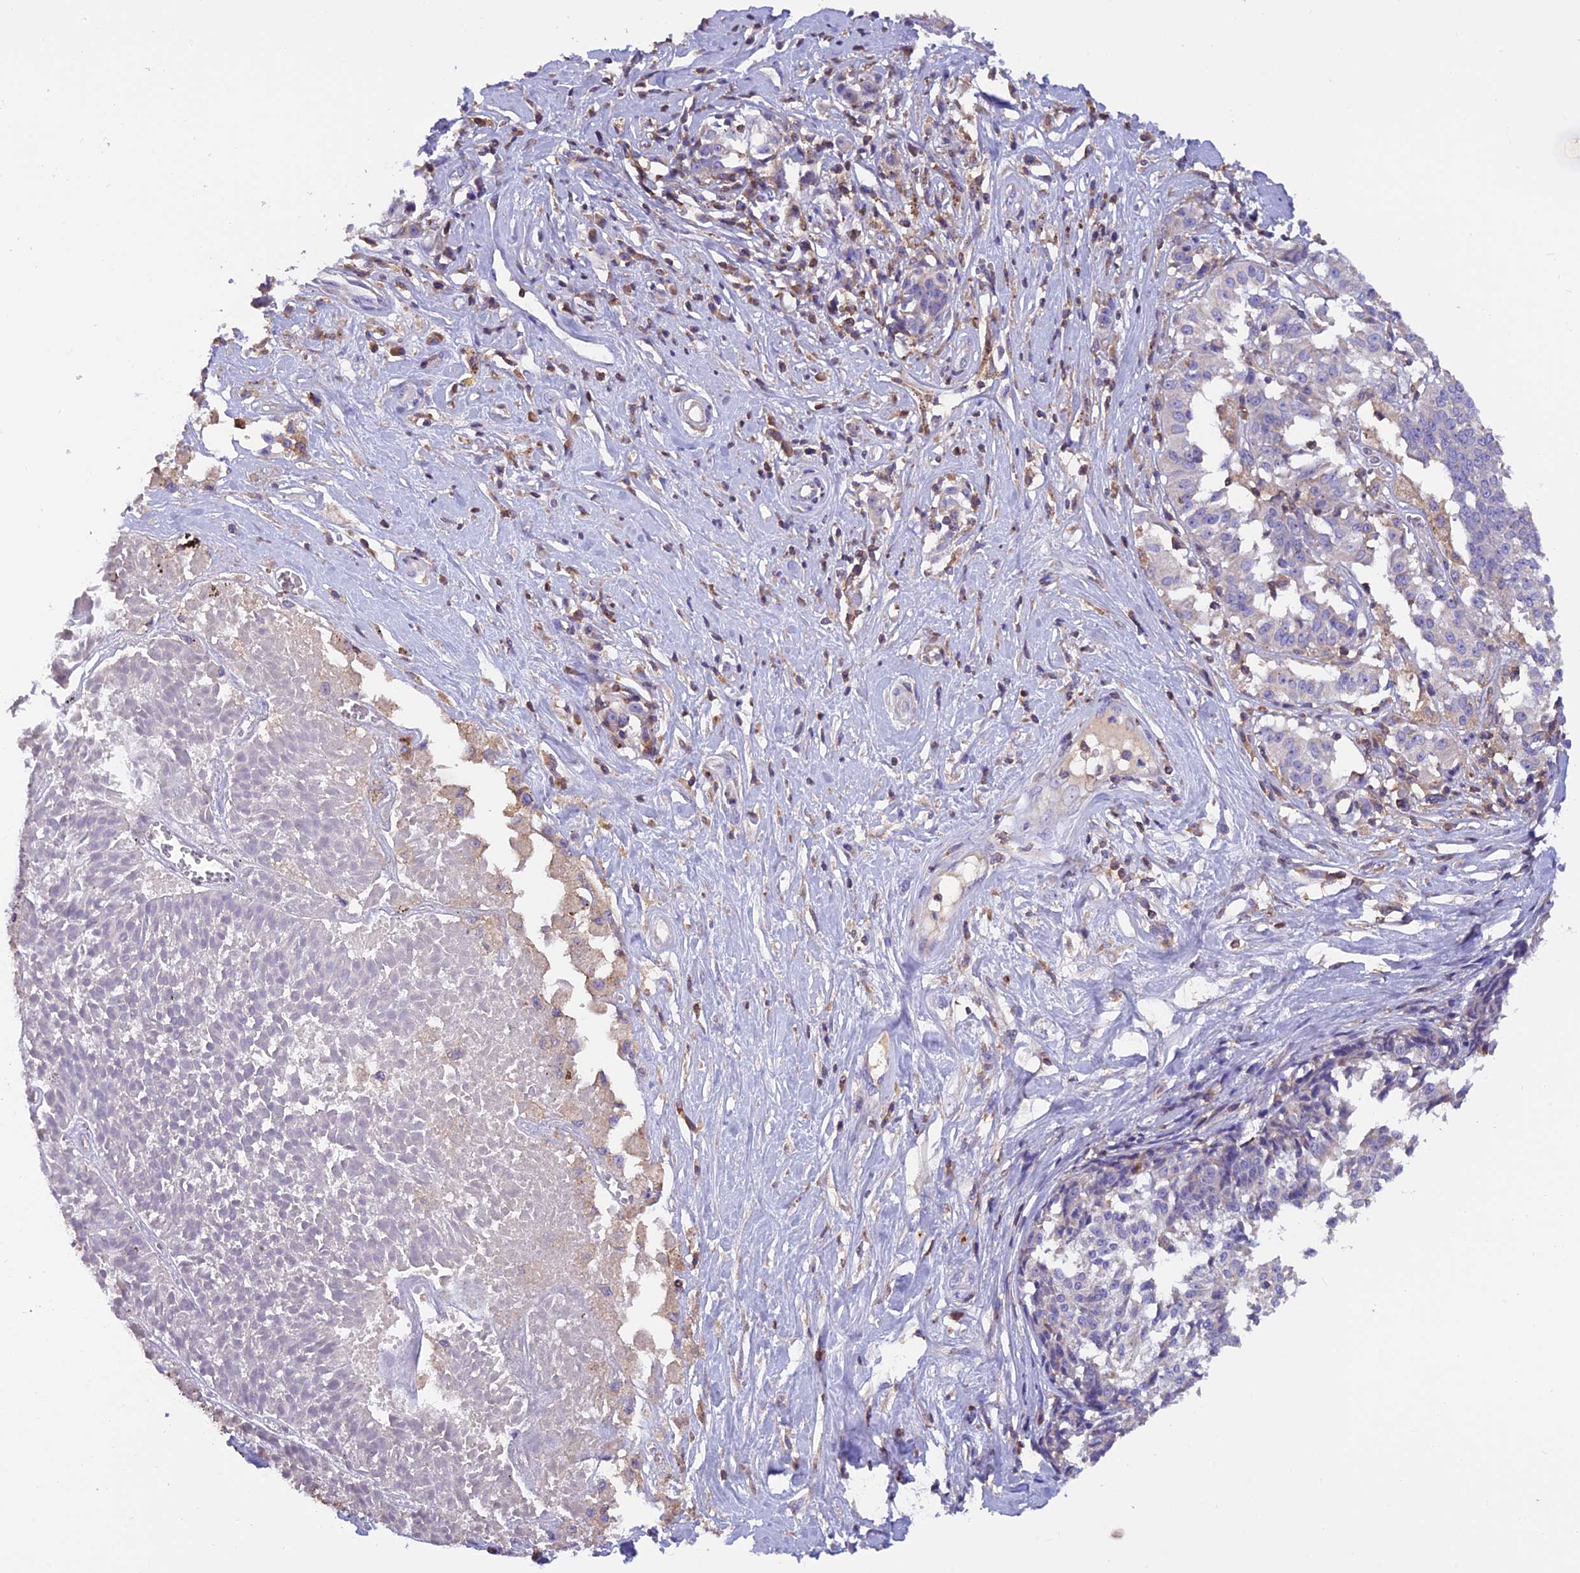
{"staining": {"intensity": "negative", "quantity": "none", "location": "none"}, "tissue": "melanoma", "cell_type": "Tumor cells", "image_type": "cancer", "snomed": [{"axis": "morphology", "description": "Malignant melanoma, NOS"}, {"axis": "topography", "description": "Skin"}], "caption": "DAB (3,3'-diaminobenzidine) immunohistochemical staining of human melanoma reveals no significant positivity in tumor cells. Brightfield microscopy of IHC stained with DAB (3,3'-diaminobenzidine) (brown) and hematoxylin (blue), captured at high magnification.", "gene": "LPXN", "patient": {"sex": "female", "age": 72}}